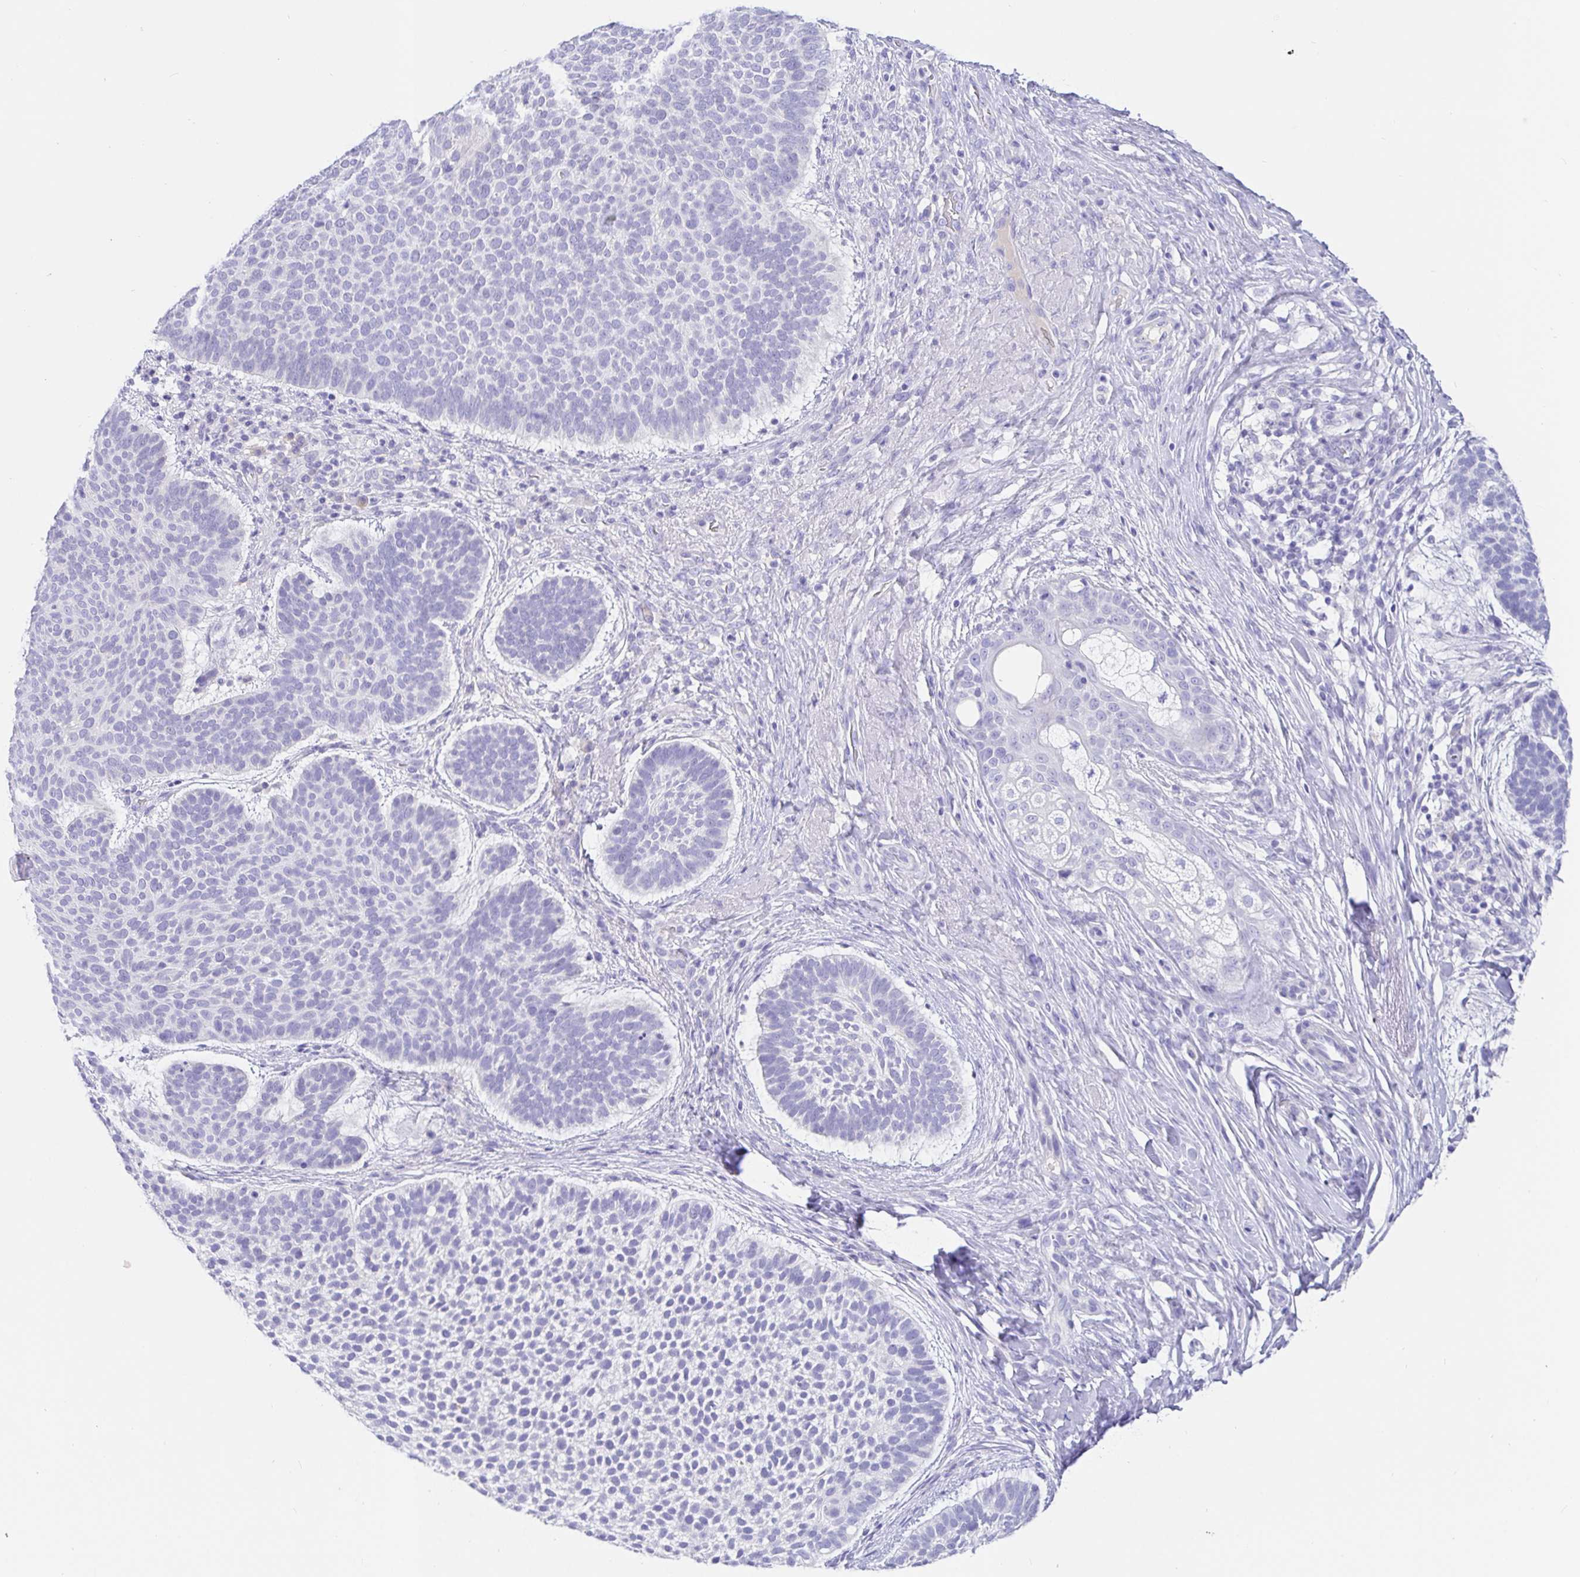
{"staining": {"intensity": "negative", "quantity": "none", "location": "none"}, "tissue": "skin cancer", "cell_type": "Tumor cells", "image_type": "cancer", "snomed": [{"axis": "morphology", "description": "Basal cell carcinoma"}, {"axis": "topography", "description": "Skin"}, {"axis": "topography", "description": "Skin of face"}], "caption": "This is an IHC histopathology image of human skin cancer (basal cell carcinoma). There is no staining in tumor cells.", "gene": "TPTE", "patient": {"sex": "male", "age": 73}}